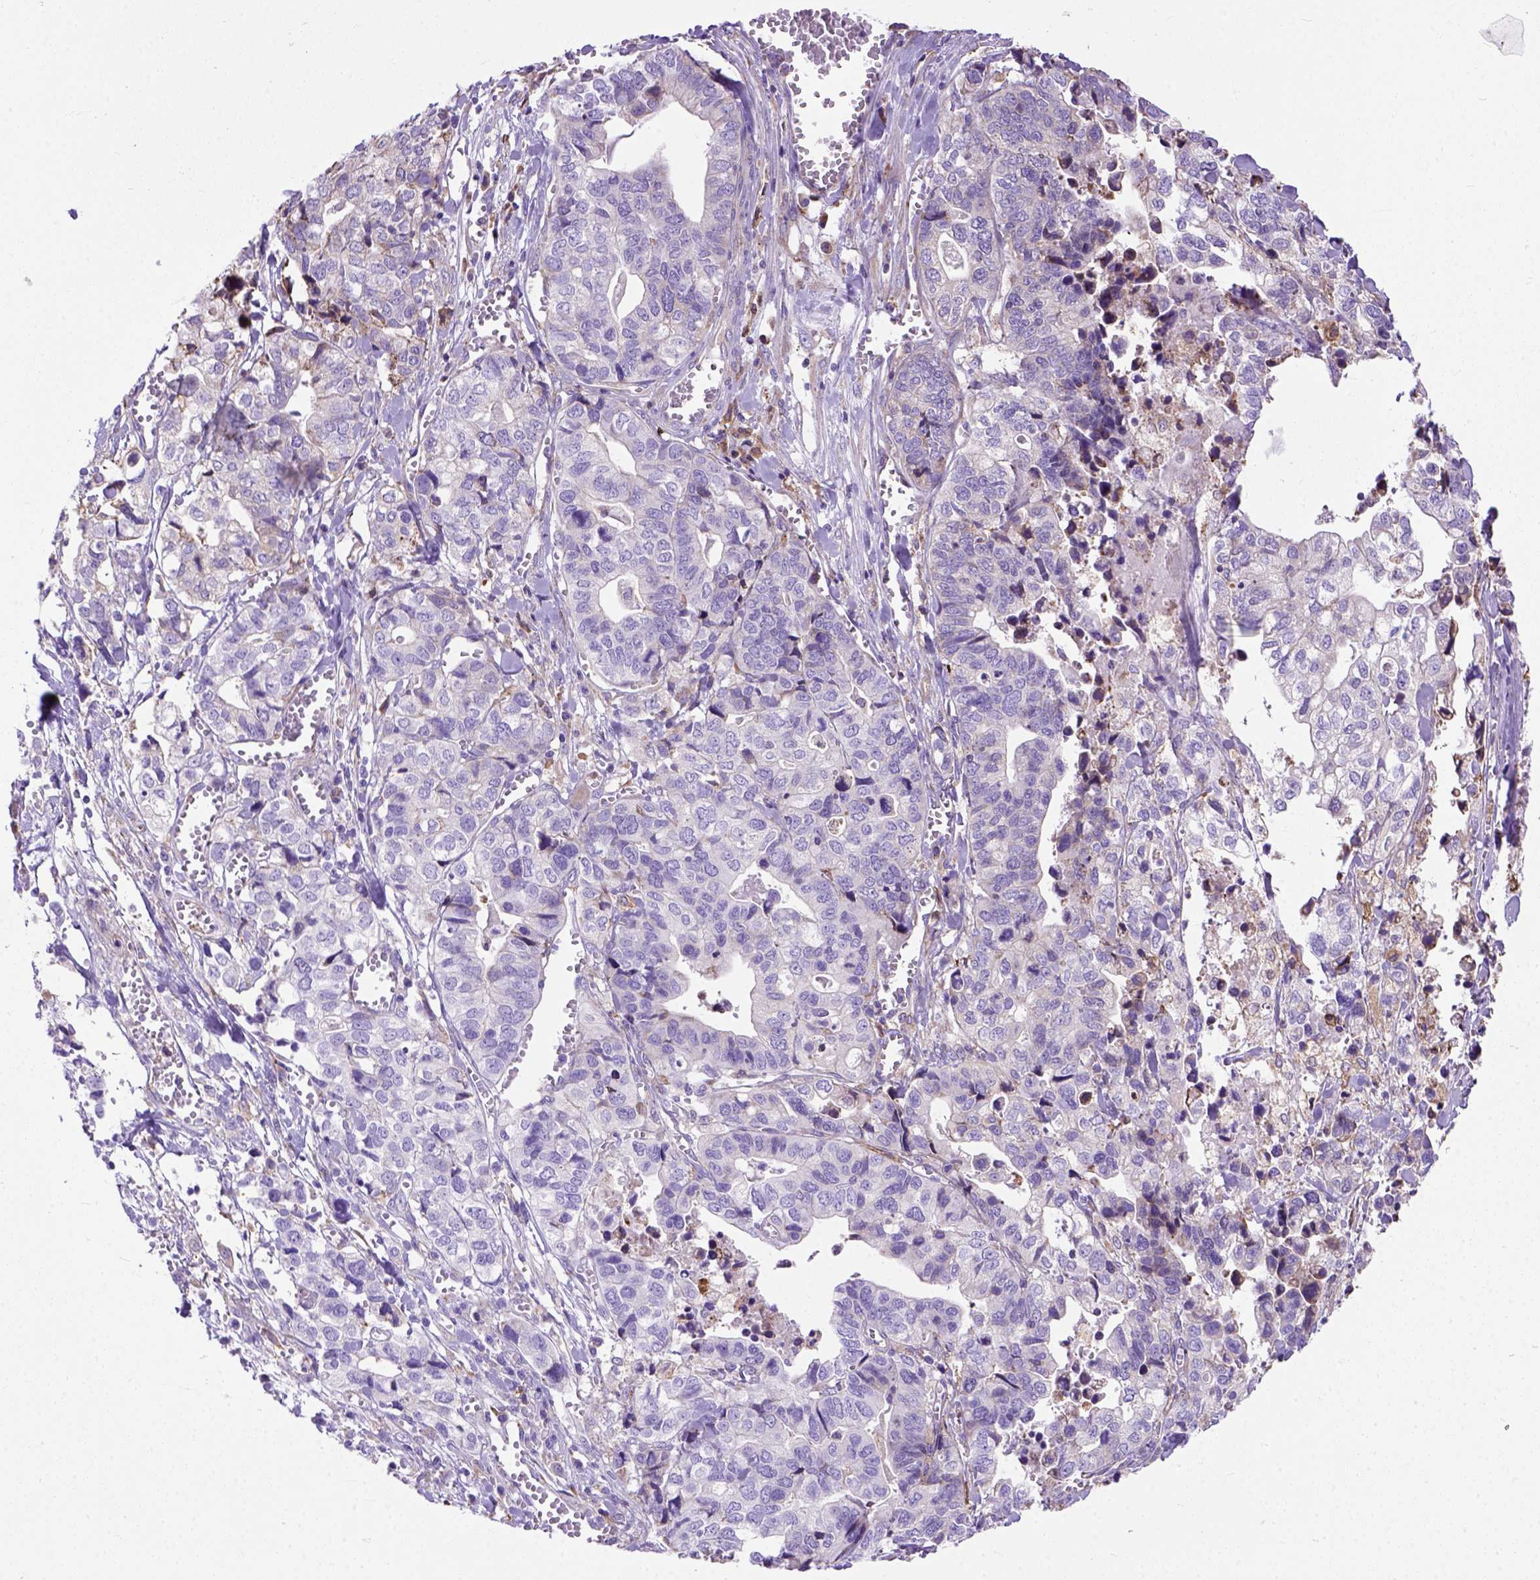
{"staining": {"intensity": "negative", "quantity": "none", "location": "none"}, "tissue": "stomach cancer", "cell_type": "Tumor cells", "image_type": "cancer", "snomed": [{"axis": "morphology", "description": "Adenocarcinoma, NOS"}, {"axis": "topography", "description": "Stomach, upper"}], "caption": "IHC image of neoplastic tissue: human adenocarcinoma (stomach) stained with DAB (3,3'-diaminobenzidine) reveals no significant protein expression in tumor cells.", "gene": "PLK4", "patient": {"sex": "female", "age": 67}}